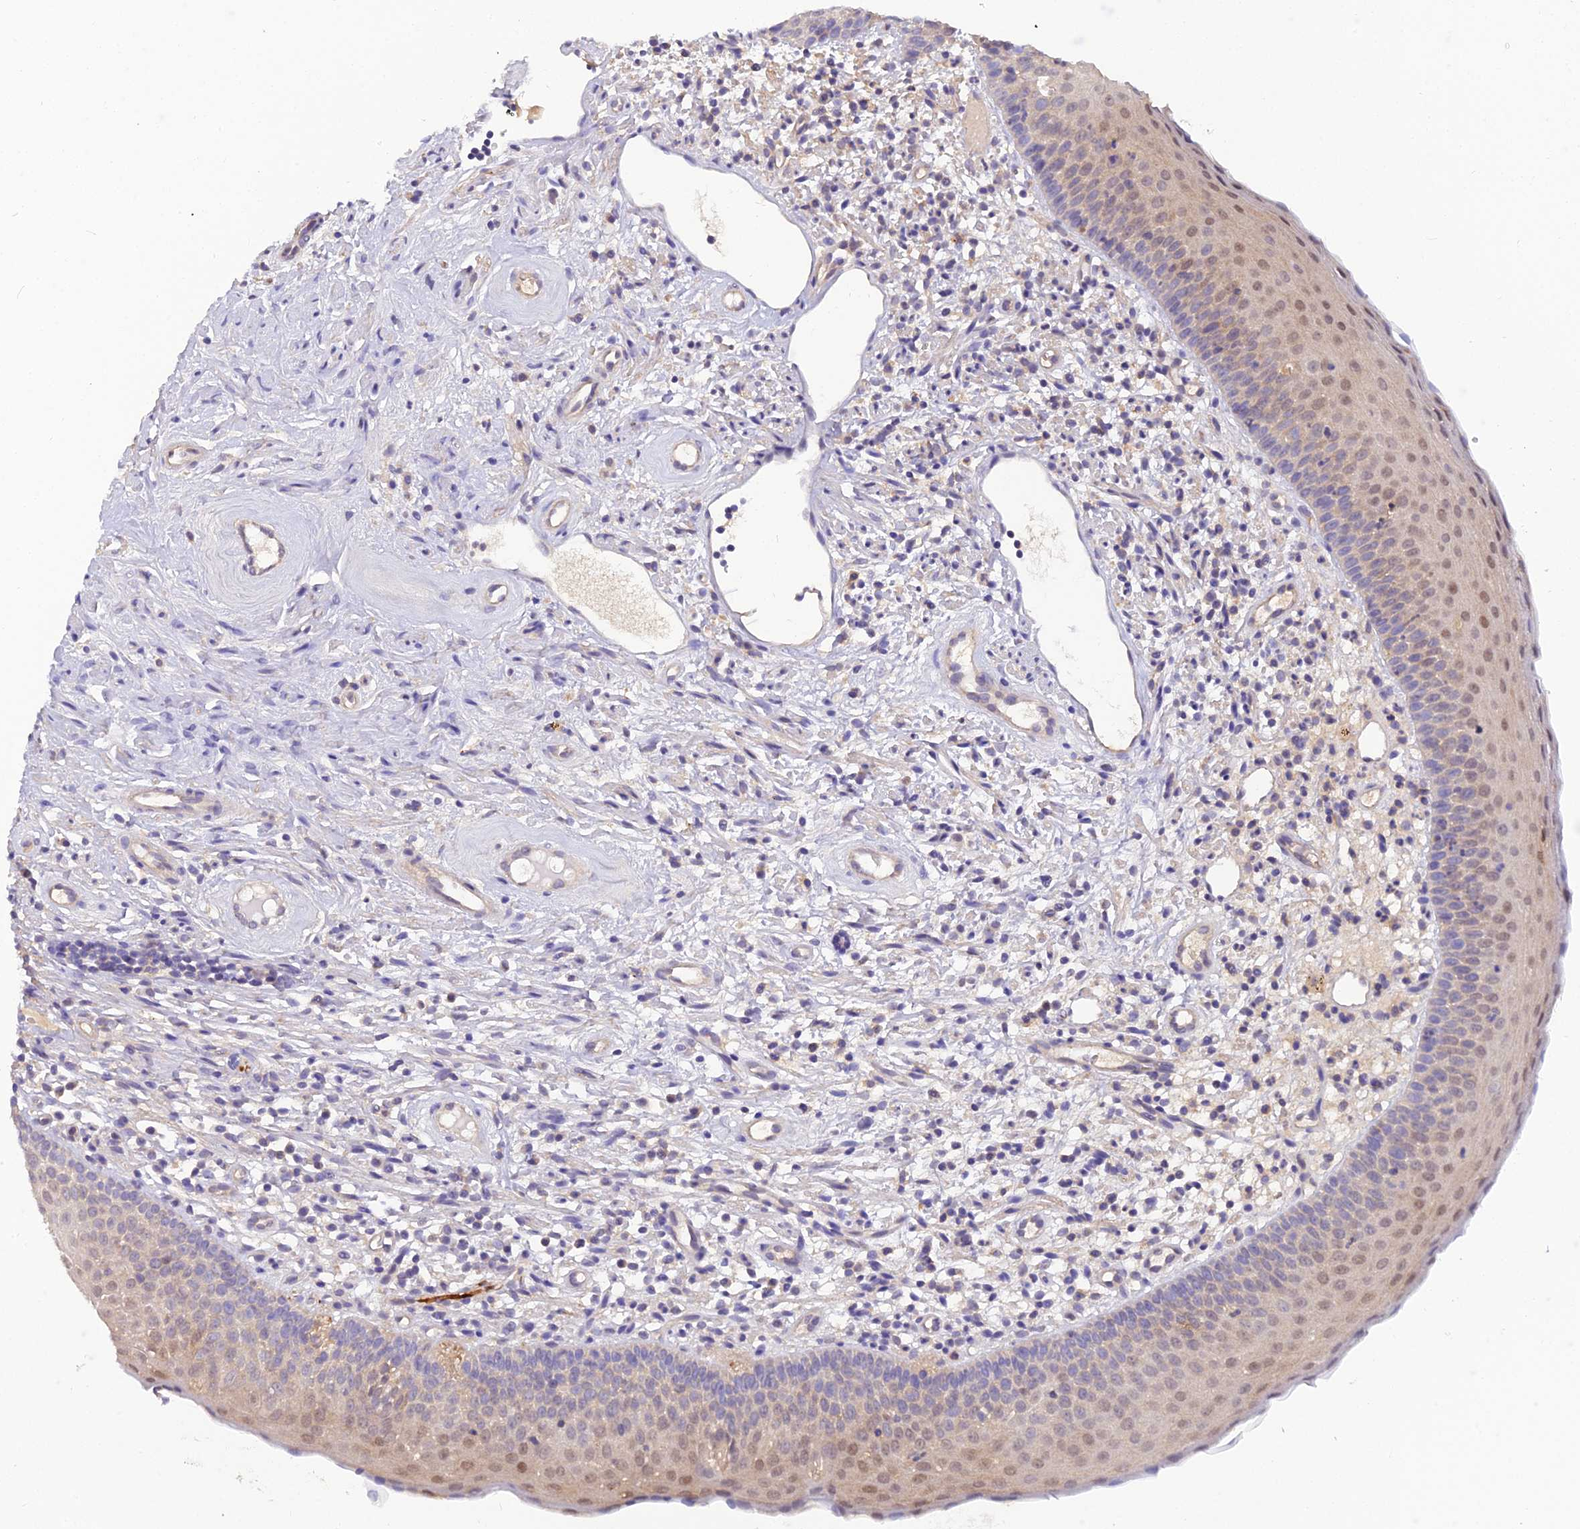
{"staining": {"intensity": "moderate", "quantity": "<25%", "location": "cytoplasmic/membranous,nuclear"}, "tissue": "oral mucosa", "cell_type": "Squamous epithelial cells", "image_type": "normal", "snomed": [{"axis": "morphology", "description": "Normal tissue, NOS"}, {"axis": "topography", "description": "Oral tissue"}], "caption": "Immunohistochemistry of normal human oral mucosa exhibits low levels of moderate cytoplasmic/membranous,nuclear expression in about <25% of squamous epithelial cells.", "gene": "MVD", "patient": {"sex": "male", "age": 46}}